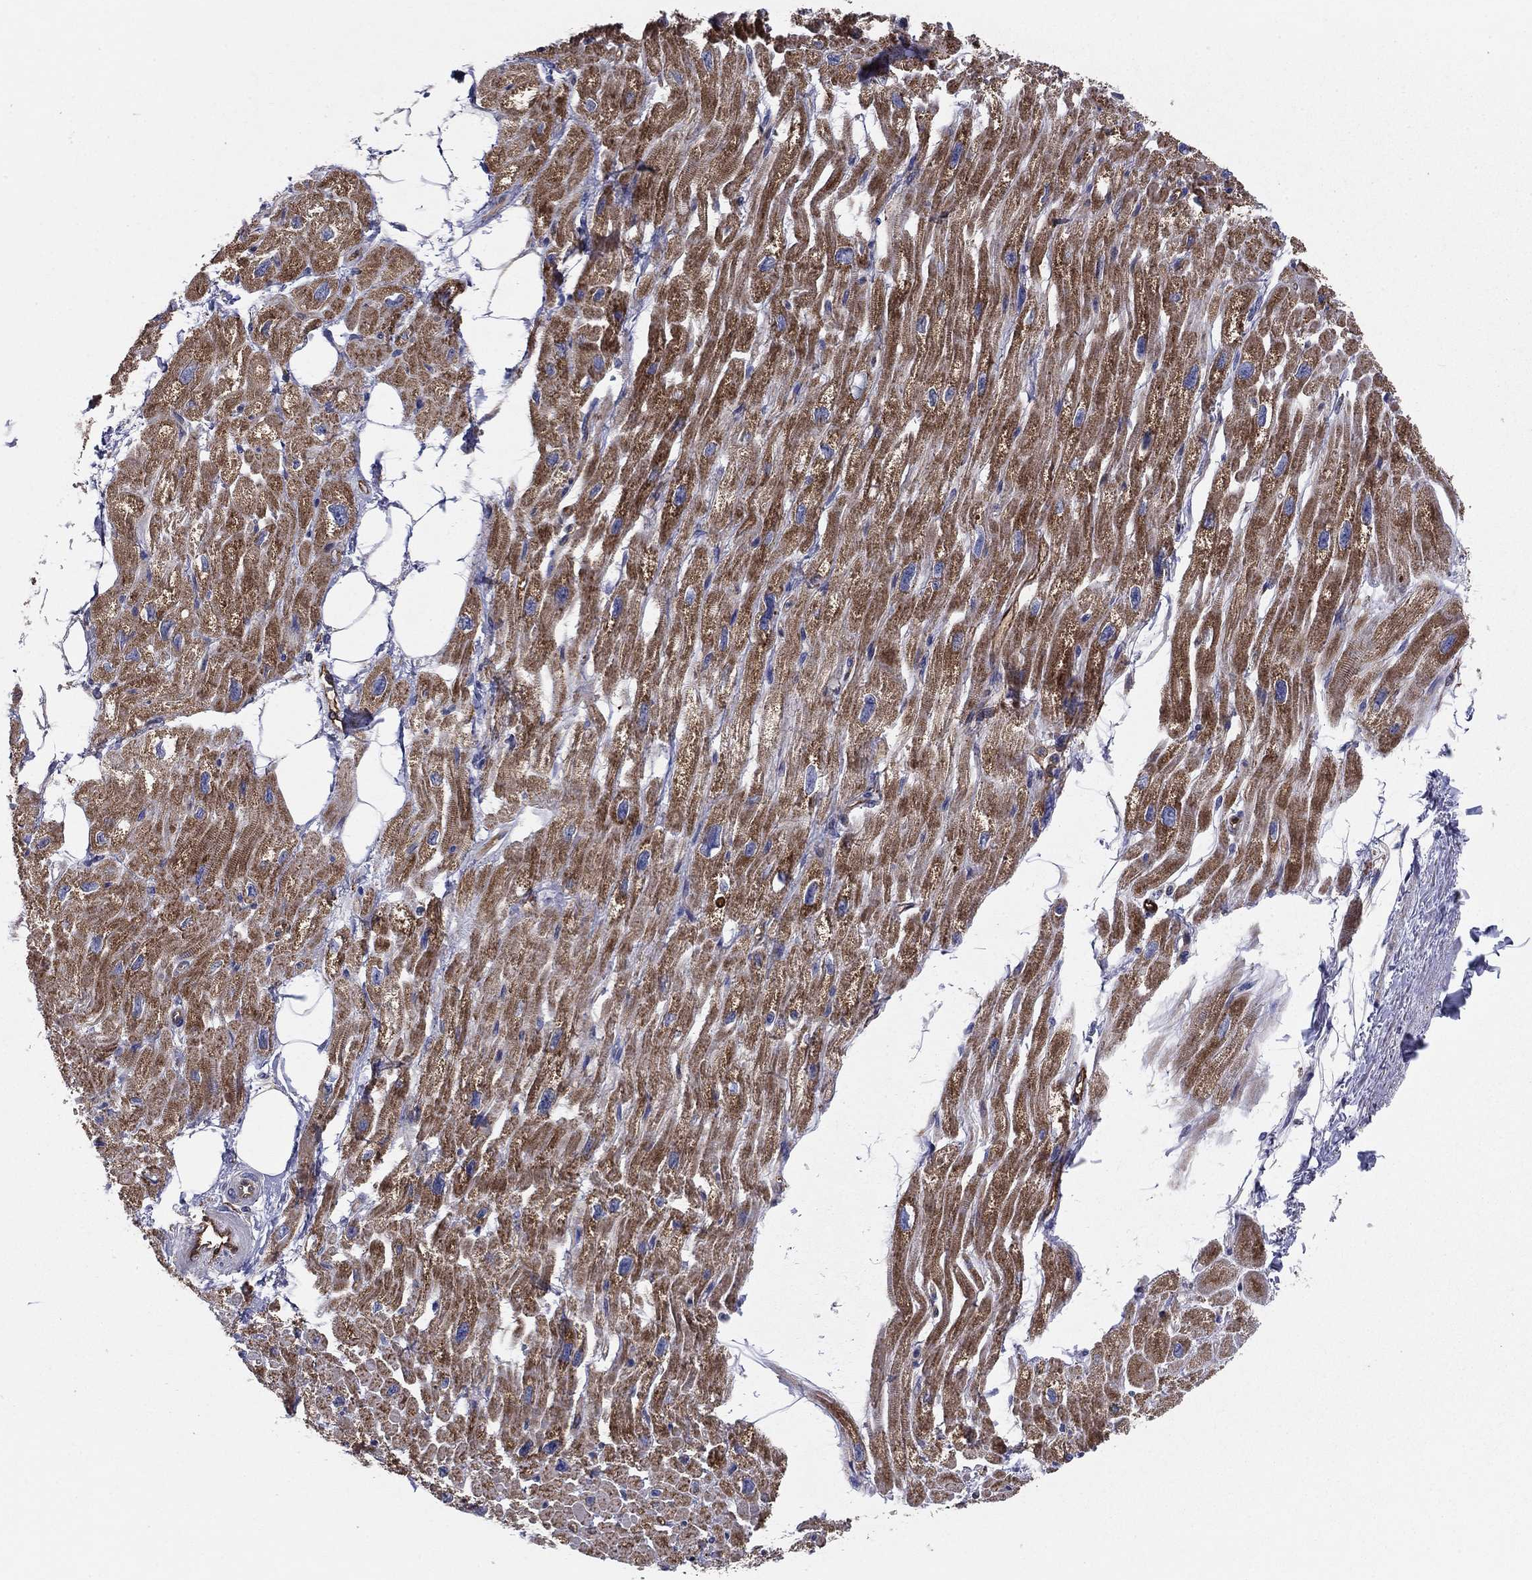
{"staining": {"intensity": "strong", "quantity": ">75%", "location": "cytoplasmic/membranous"}, "tissue": "heart muscle", "cell_type": "Cardiomyocytes", "image_type": "normal", "snomed": [{"axis": "morphology", "description": "Normal tissue, NOS"}, {"axis": "topography", "description": "Heart"}], "caption": "Brown immunohistochemical staining in benign human heart muscle shows strong cytoplasmic/membranous staining in approximately >75% of cardiomyocytes. The staining is performed using DAB (3,3'-diaminobenzidine) brown chromogen to label protein expression. The nuclei are counter-stained blue using hematoxylin.", "gene": "EMP2", "patient": {"sex": "male", "age": 66}}